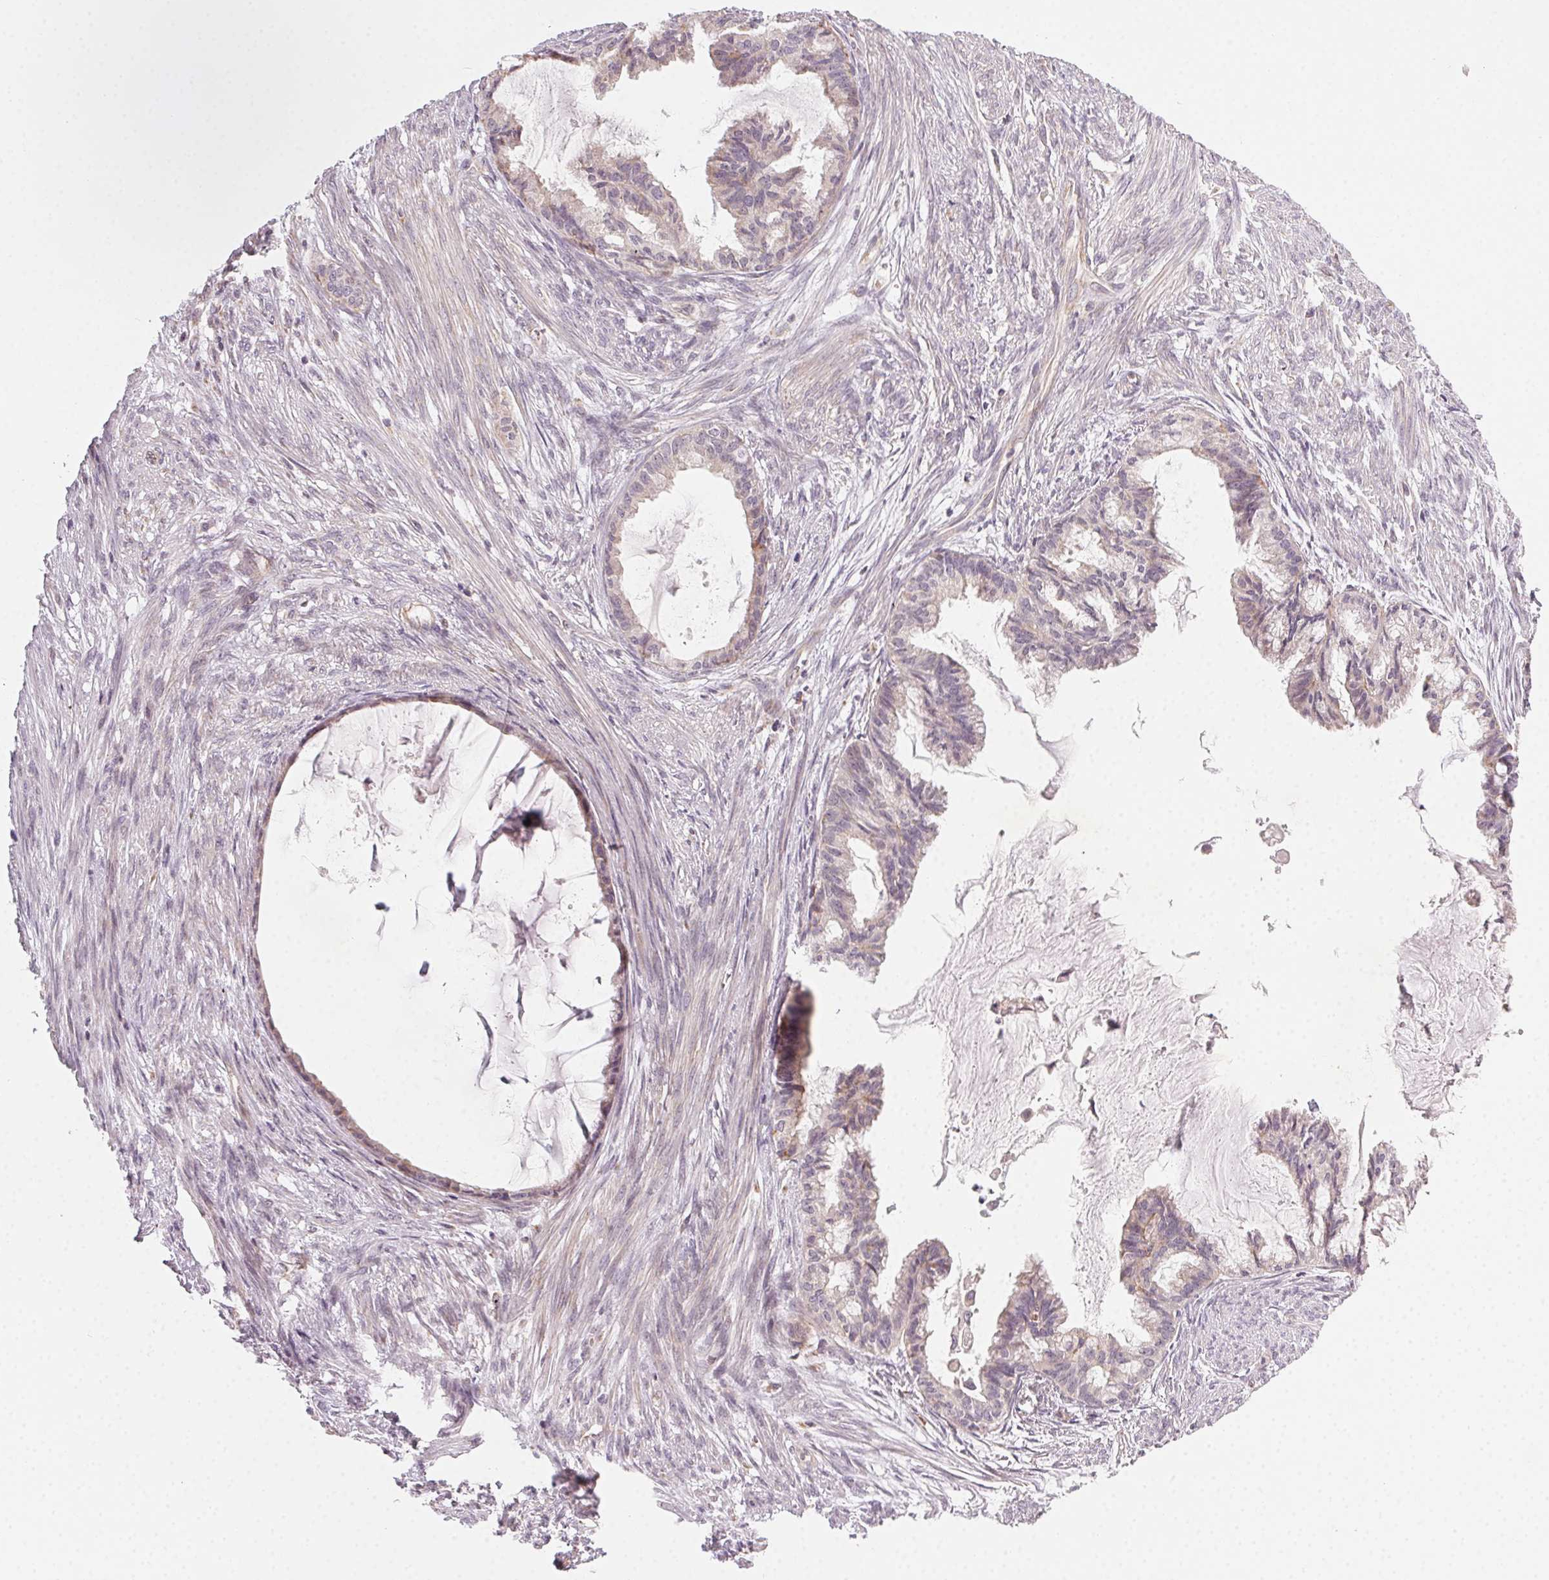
{"staining": {"intensity": "negative", "quantity": "none", "location": "none"}, "tissue": "endometrial cancer", "cell_type": "Tumor cells", "image_type": "cancer", "snomed": [{"axis": "morphology", "description": "Adenocarcinoma, NOS"}, {"axis": "topography", "description": "Endometrium"}], "caption": "A high-resolution histopathology image shows immunohistochemistry staining of adenocarcinoma (endometrial), which exhibits no significant positivity in tumor cells. (Stains: DAB (3,3'-diaminobenzidine) immunohistochemistry with hematoxylin counter stain, Microscopy: brightfield microscopy at high magnification).", "gene": "NCOA4", "patient": {"sex": "female", "age": 86}}